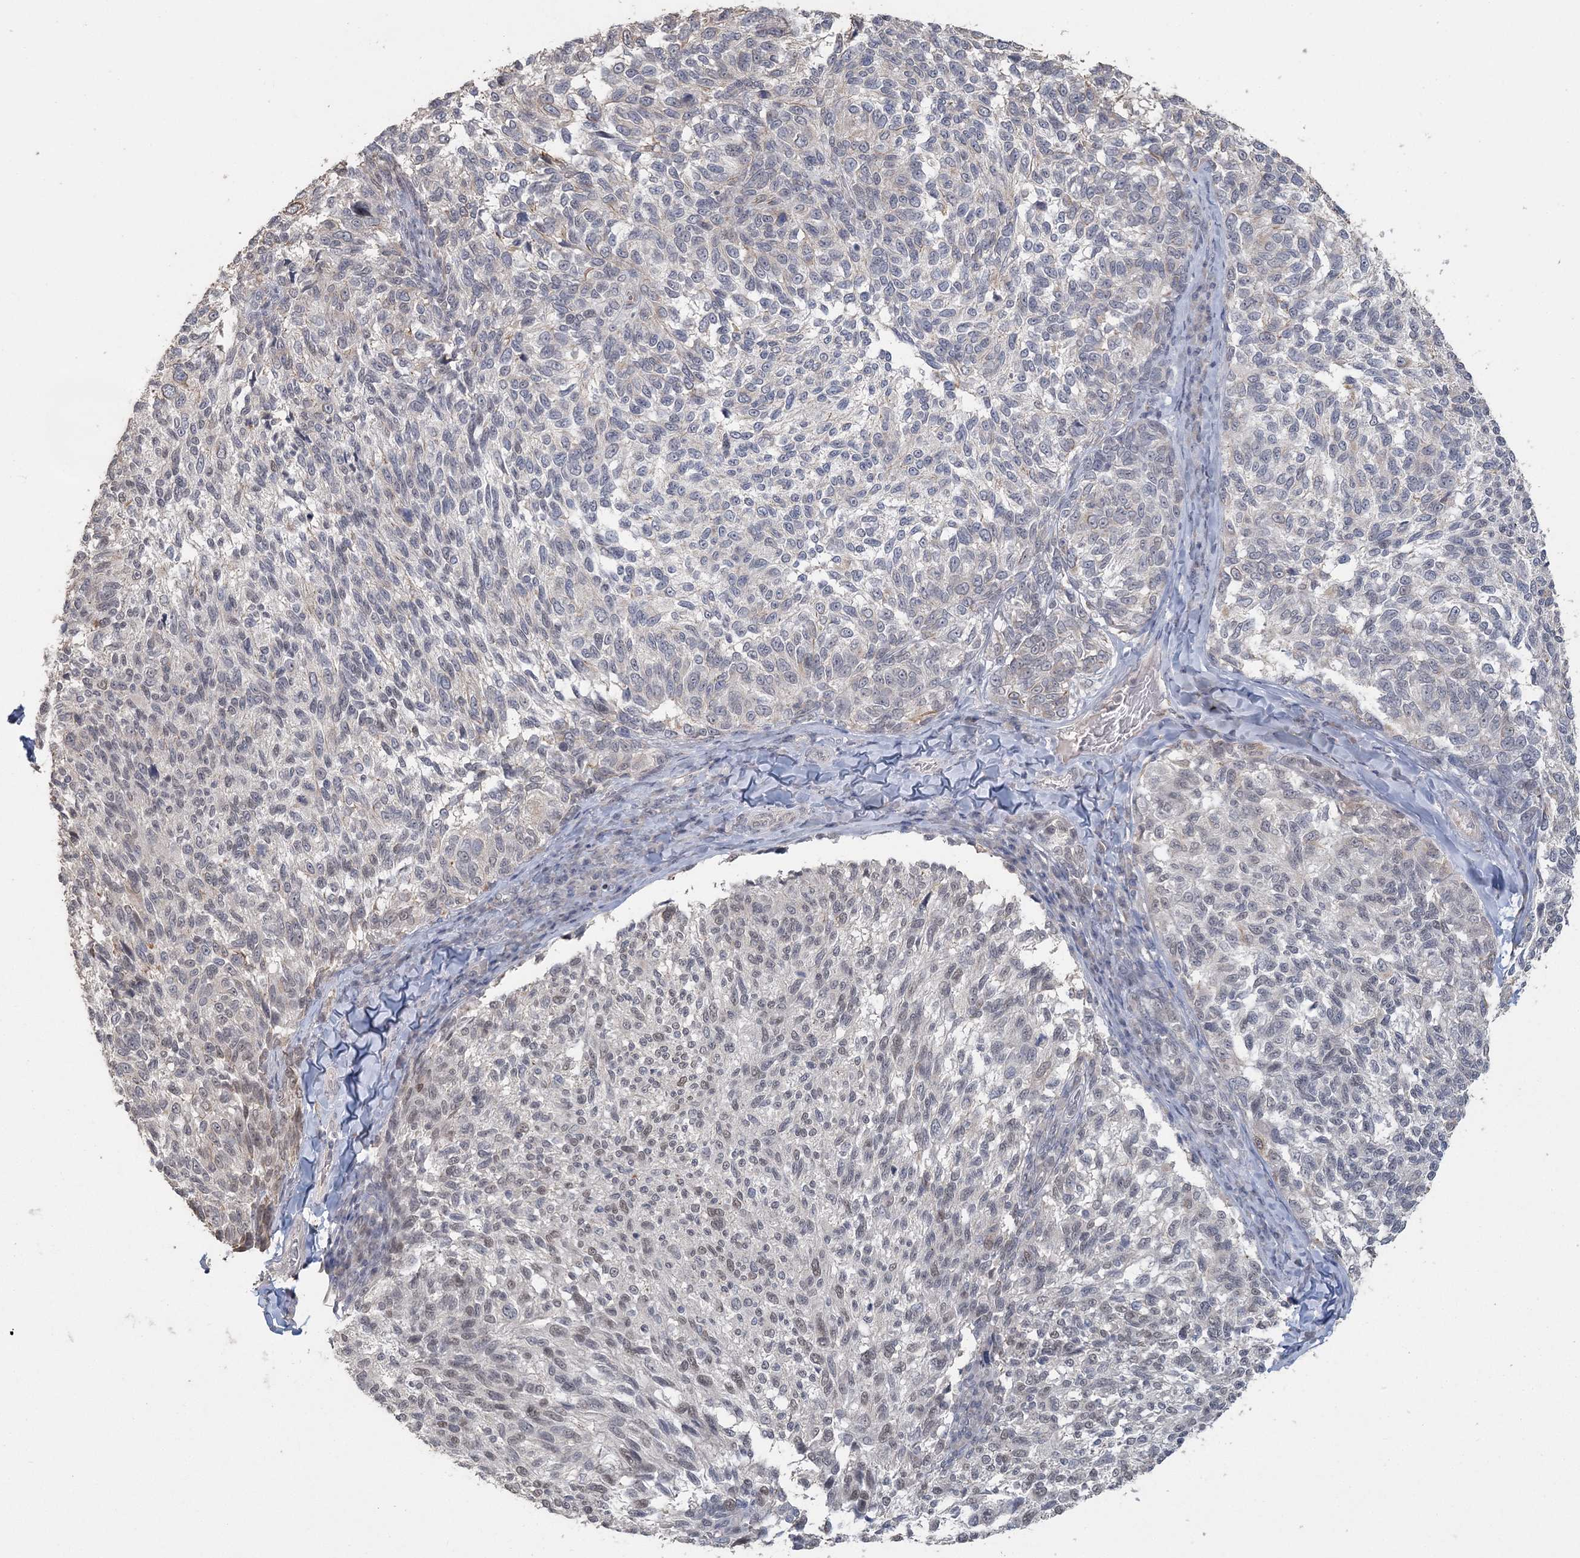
{"staining": {"intensity": "weak", "quantity": "<25%", "location": "nuclear"}, "tissue": "melanoma", "cell_type": "Tumor cells", "image_type": "cancer", "snomed": [{"axis": "morphology", "description": "Malignant melanoma, NOS"}, {"axis": "topography", "description": "Skin"}], "caption": "A photomicrograph of human malignant melanoma is negative for staining in tumor cells.", "gene": "UIMC1", "patient": {"sex": "female", "age": 73}}